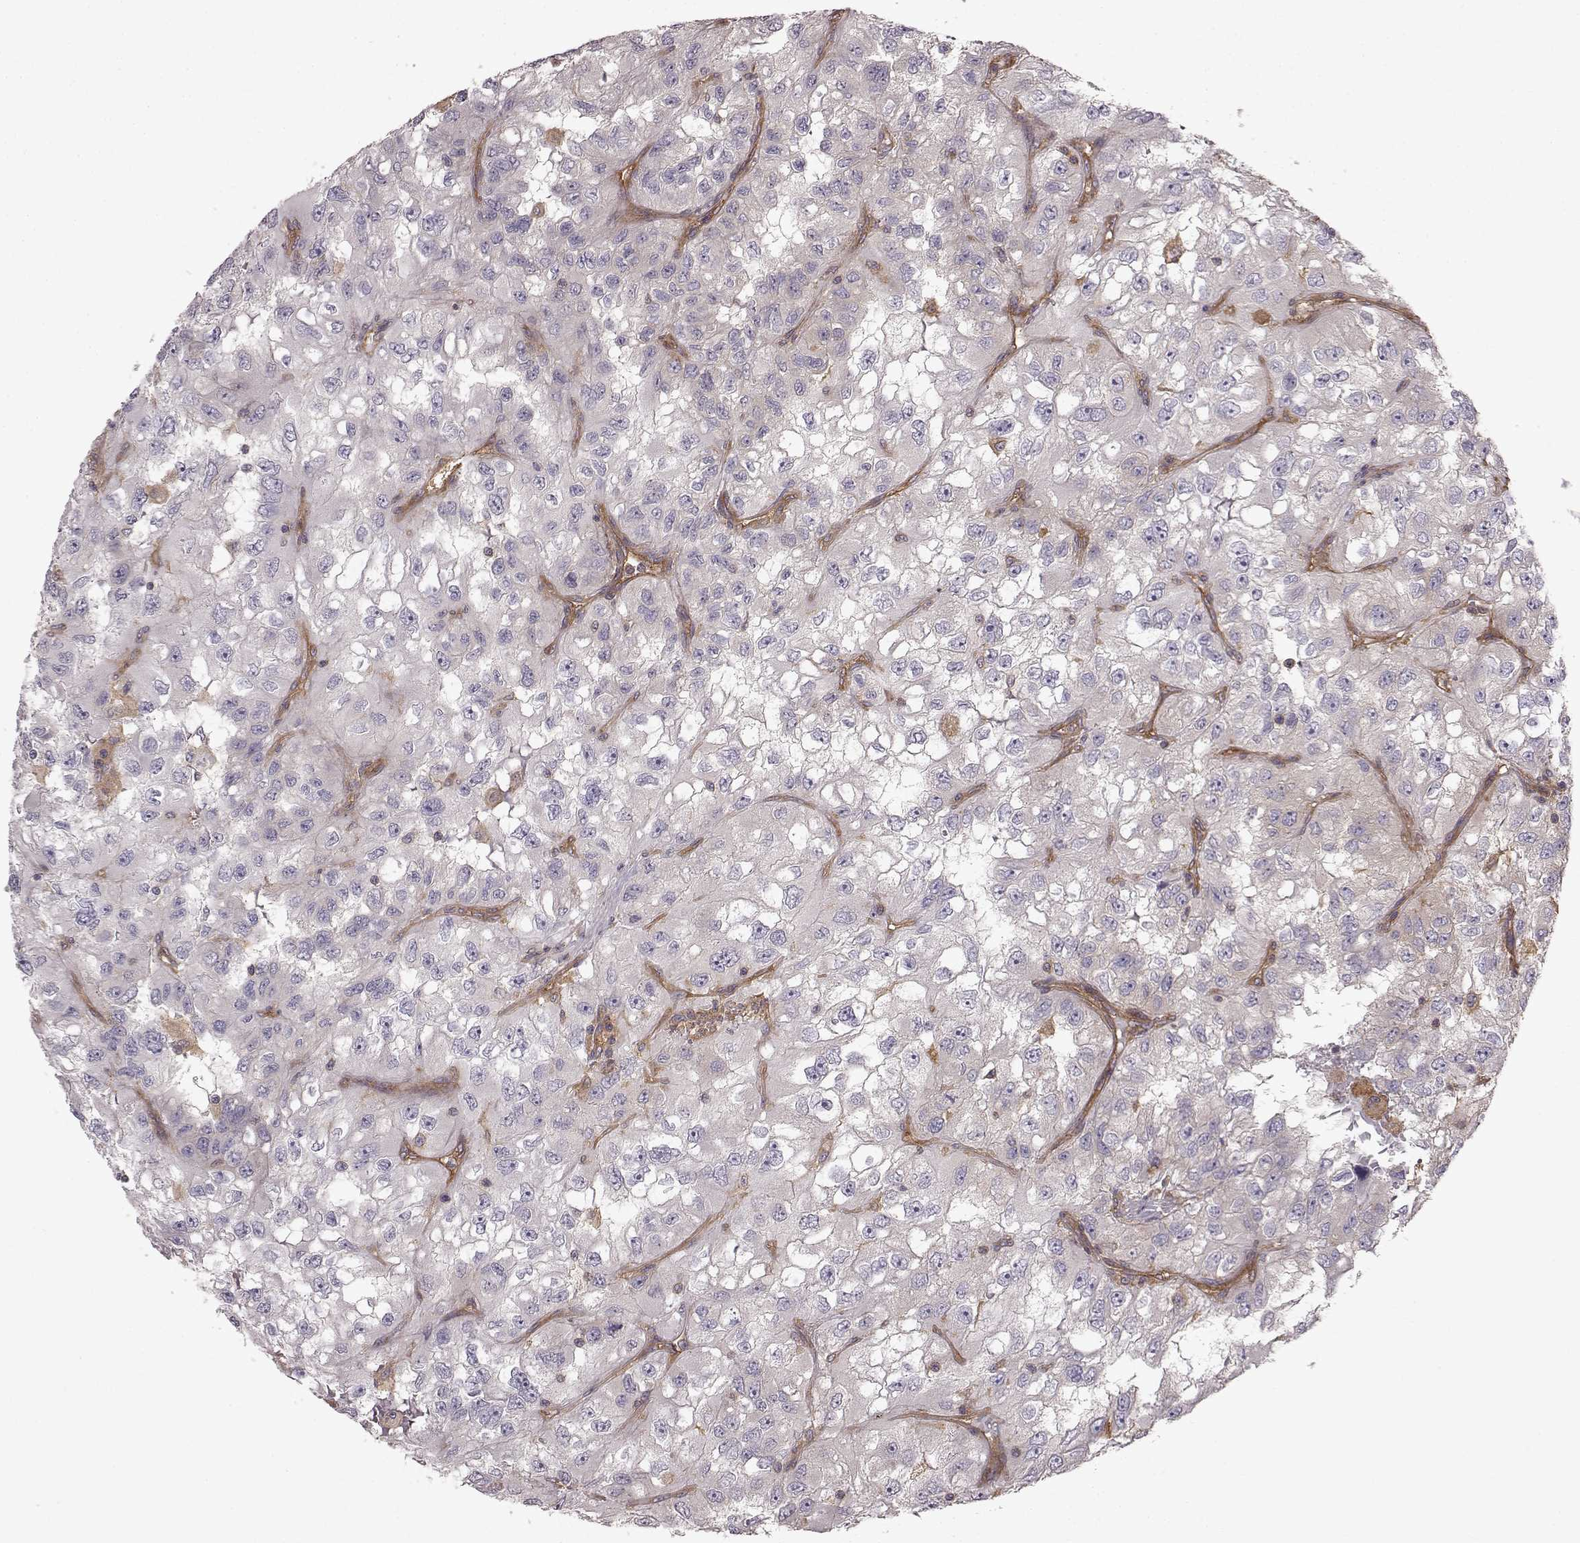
{"staining": {"intensity": "negative", "quantity": "none", "location": "none"}, "tissue": "renal cancer", "cell_type": "Tumor cells", "image_type": "cancer", "snomed": [{"axis": "morphology", "description": "Adenocarcinoma, NOS"}, {"axis": "topography", "description": "Kidney"}], "caption": "There is no significant staining in tumor cells of renal adenocarcinoma.", "gene": "RABGAP1", "patient": {"sex": "male", "age": 64}}